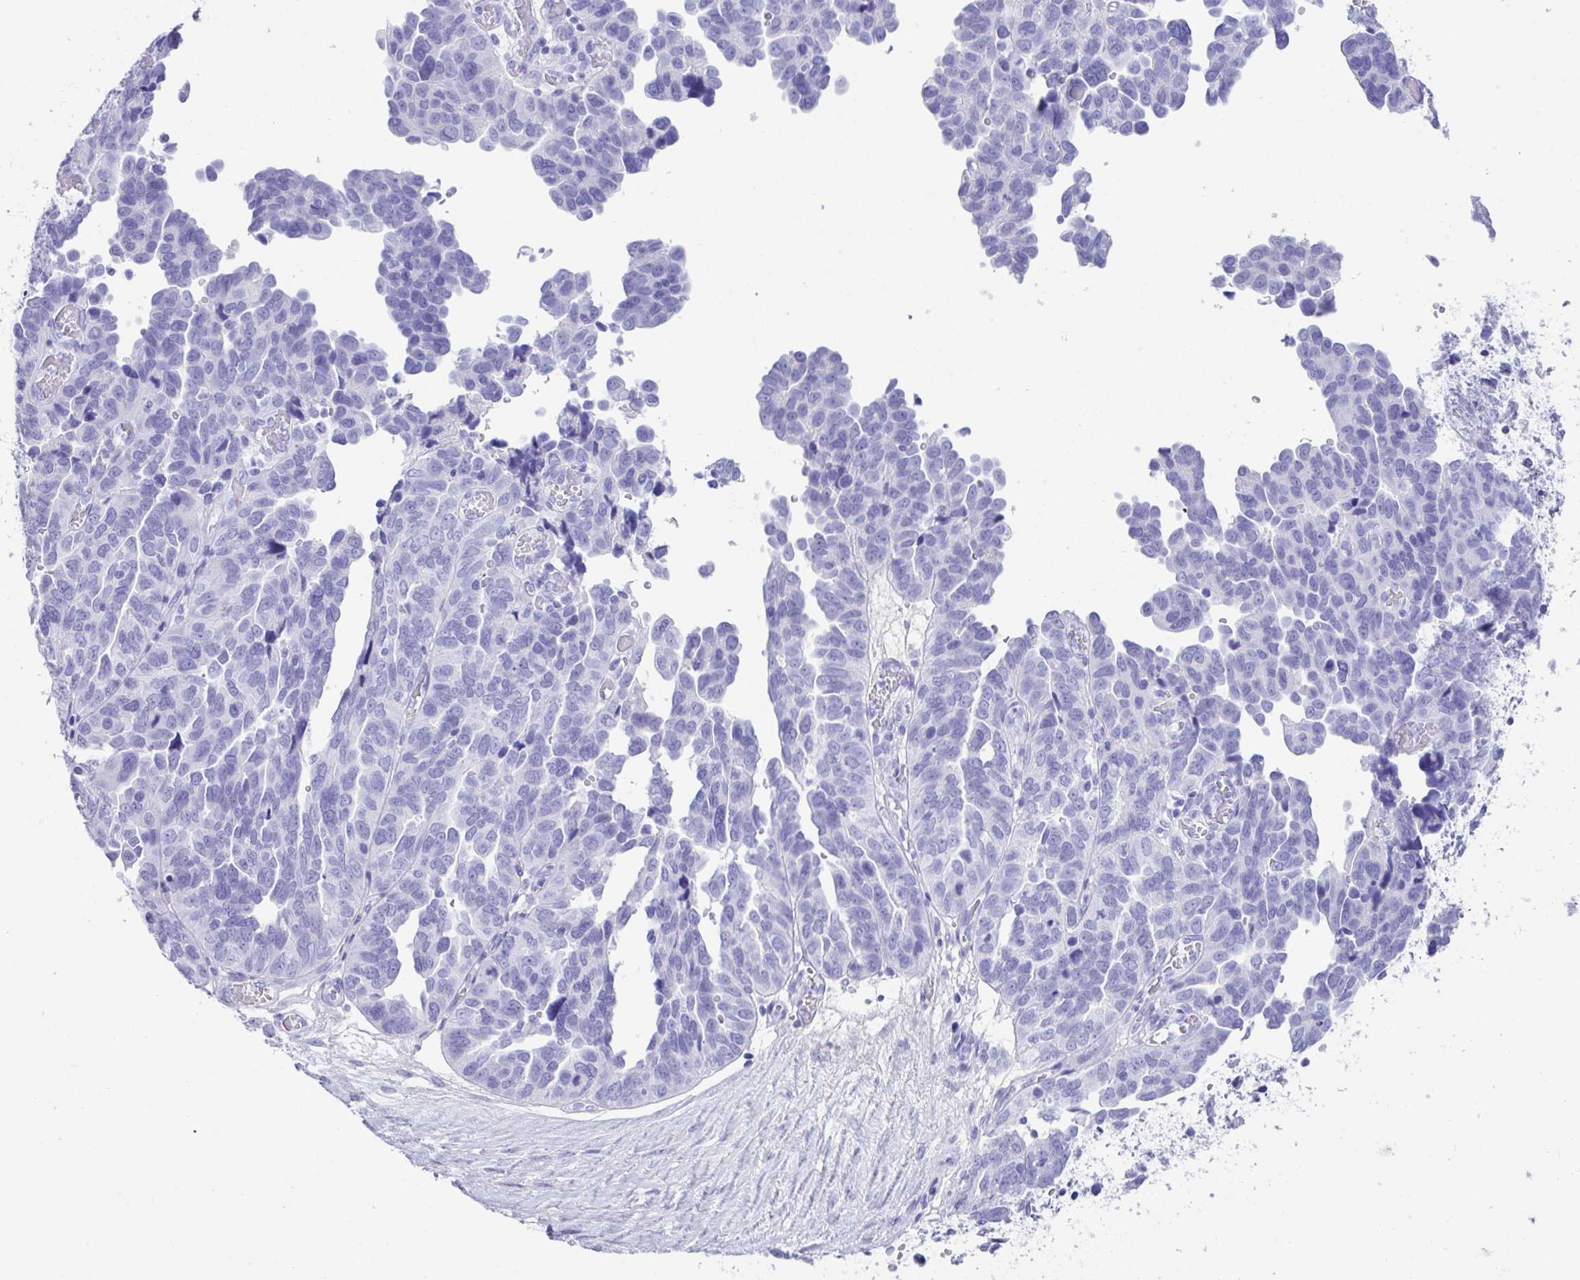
{"staining": {"intensity": "negative", "quantity": "none", "location": "none"}, "tissue": "ovarian cancer", "cell_type": "Tumor cells", "image_type": "cancer", "snomed": [{"axis": "morphology", "description": "Cystadenocarcinoma, serous, NOS"}, {"axis": "topography", "description": "Ovary"}], "caption": "This is an immunohistochemistry (IHC) image of ovarian cancer (serous cystadenocarcinoma). There is no staining in tumor cells.", "gene": "CPA1", "patient": {"sex": "female", "age": 64}}